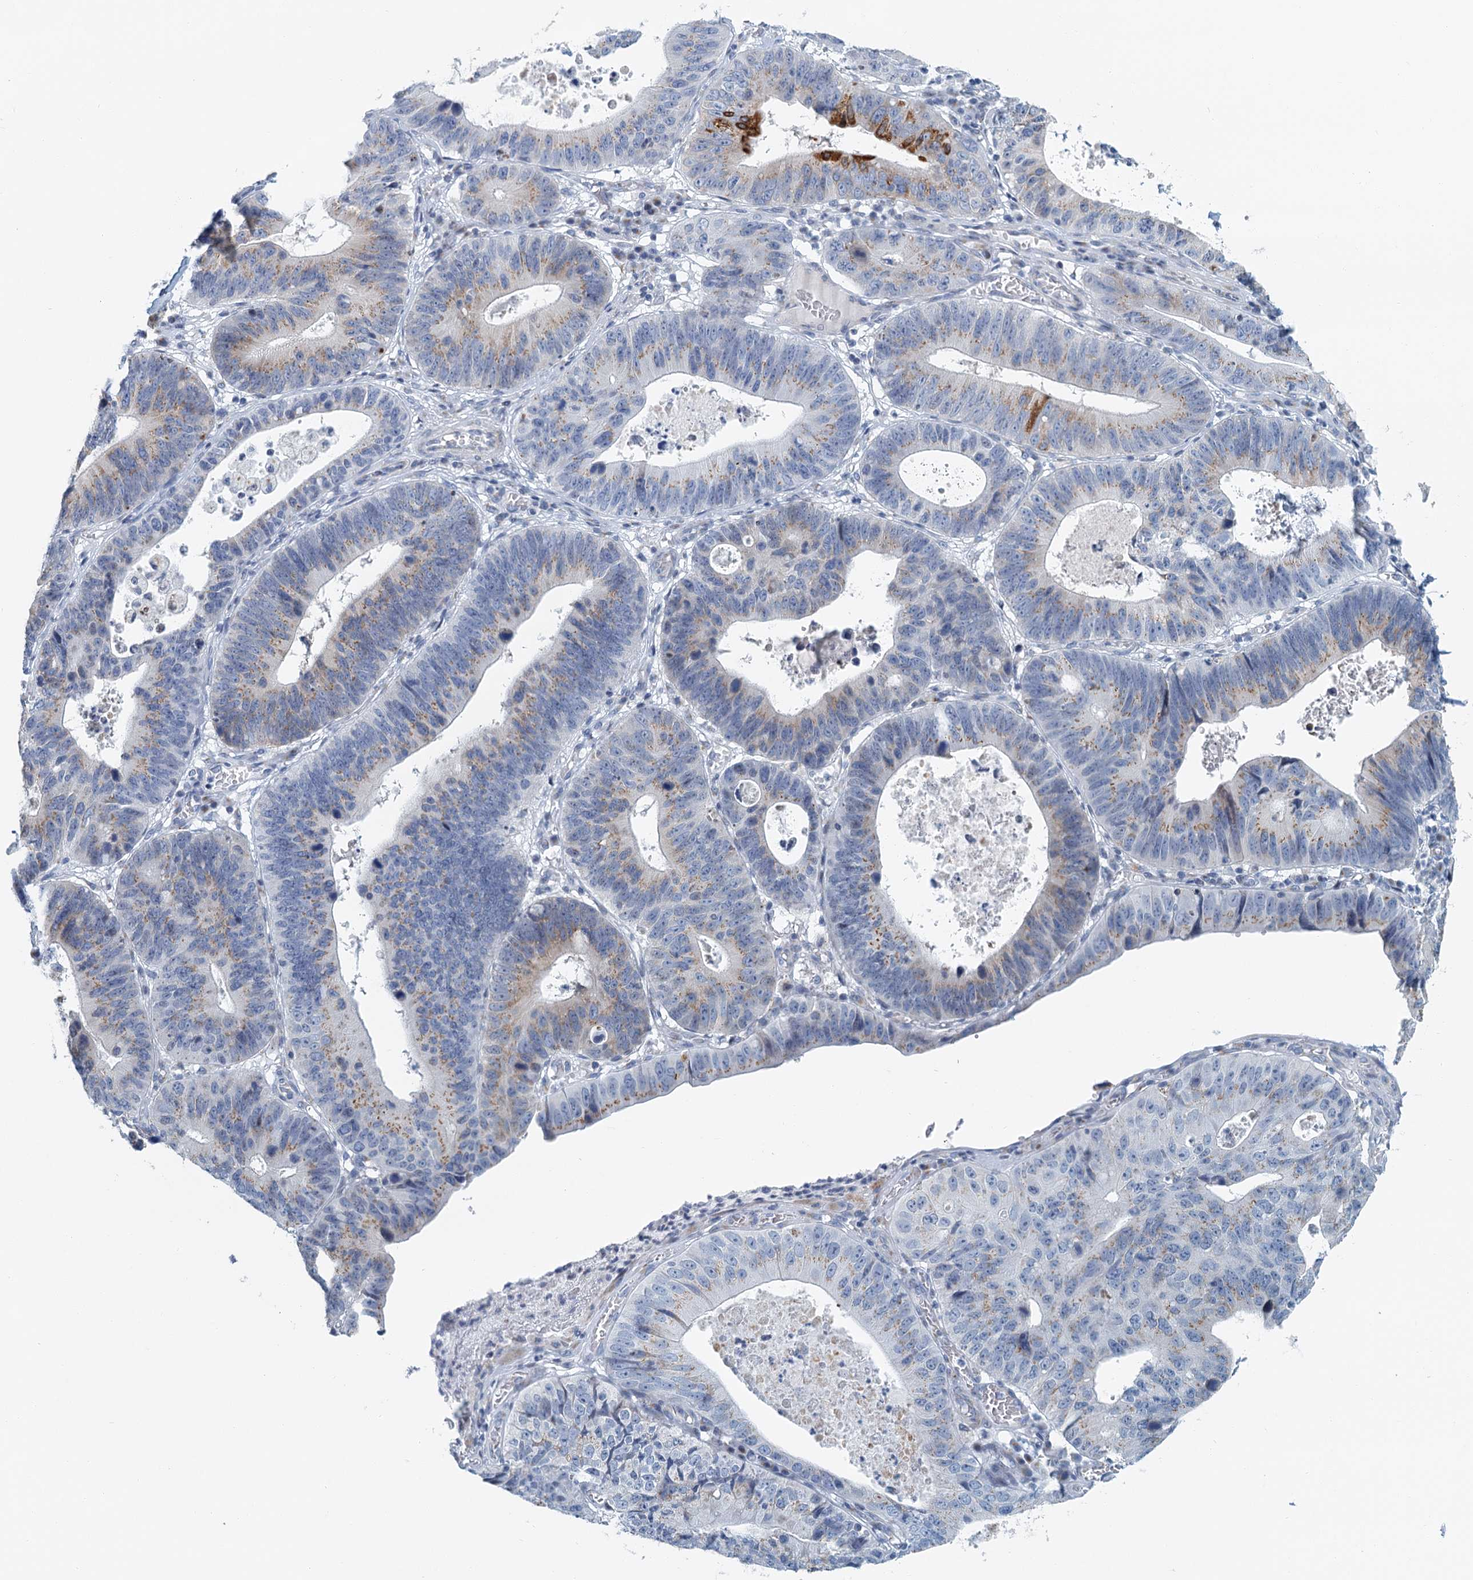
{"staining": {"intensity": "moderate", "quantity": "25%-75%", "location": "cytoplasmic/membranous"}, "tissue": "stomach cancer", "cell_type": "Tumor cells", "image_type": "cancer", "snomed": [{"axis": "morphology", "description": "Adenocarcinoma, NOS"}, {"axis": "topography", "description": "Stomach"}], "caption": "Stomach cancer stained with DAB (3,3'-diaminobenzidine) IHC reveals medium levels of moderate cytoplasmic/membranous staining in about 25%-75% of tumor cells.", "gene": "ZNF527", "patient": {"sex": "male", "age": 59}}